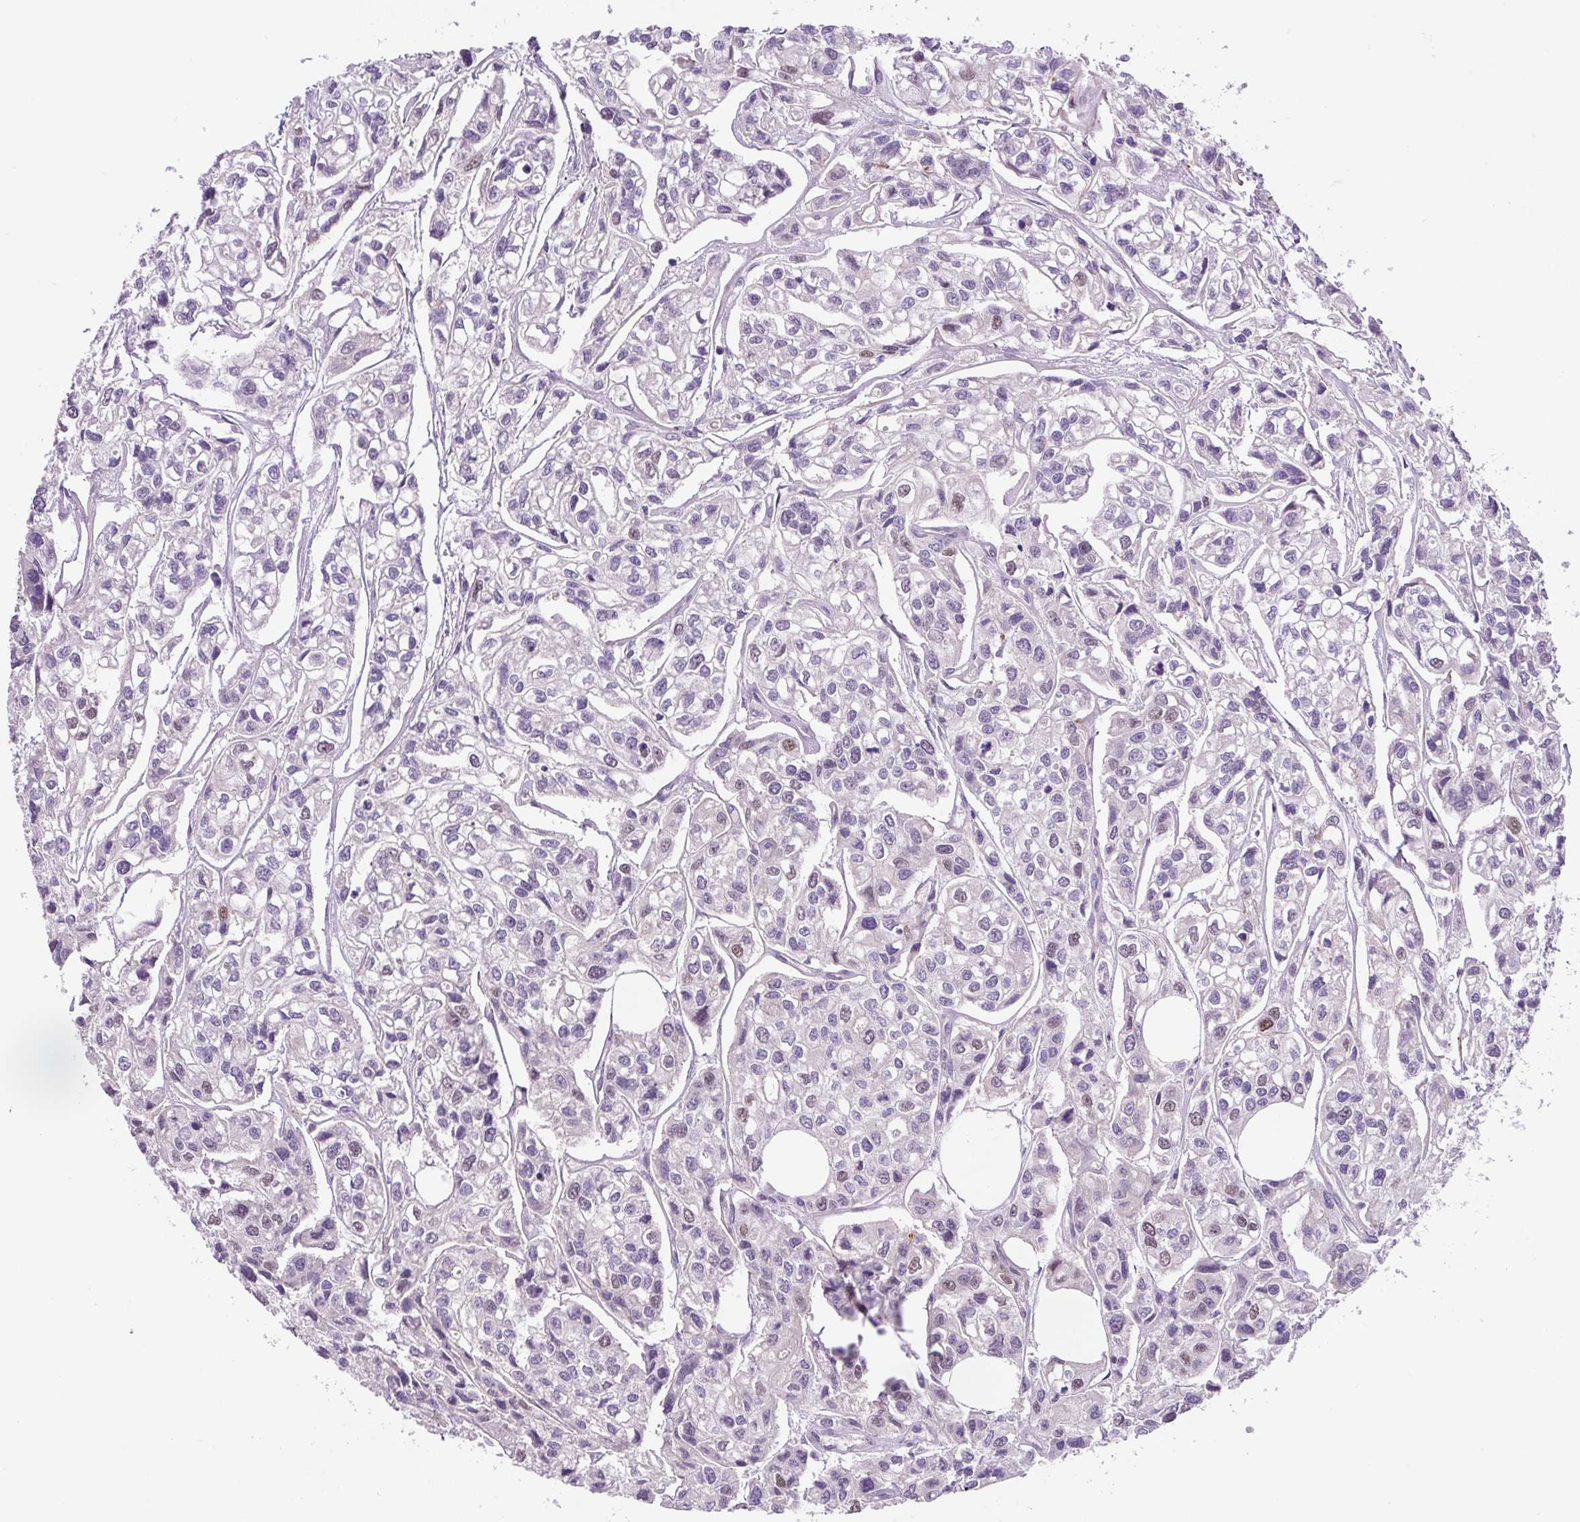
{"staining": {"intensity": "weak", "quantity": "<25%", "location": "nuclear"}, "tissue": "urothelial cancer", "cell_type": "Tumor cells", "image_type": "cancer", "snomed": [{"axis": "morphology", "description": "Urothelial carcinoma, High grade"}, {"axis": "topography", "description": "Urinary bladder"}], "caption": "Immunohistochemistry (IHC) image of human urothelial cancer stained for a protein (brown), which exhibits no expression in tumor cells.", "gene": "ADAMTS19", "patient": {"sex": "male", "age": 67}}